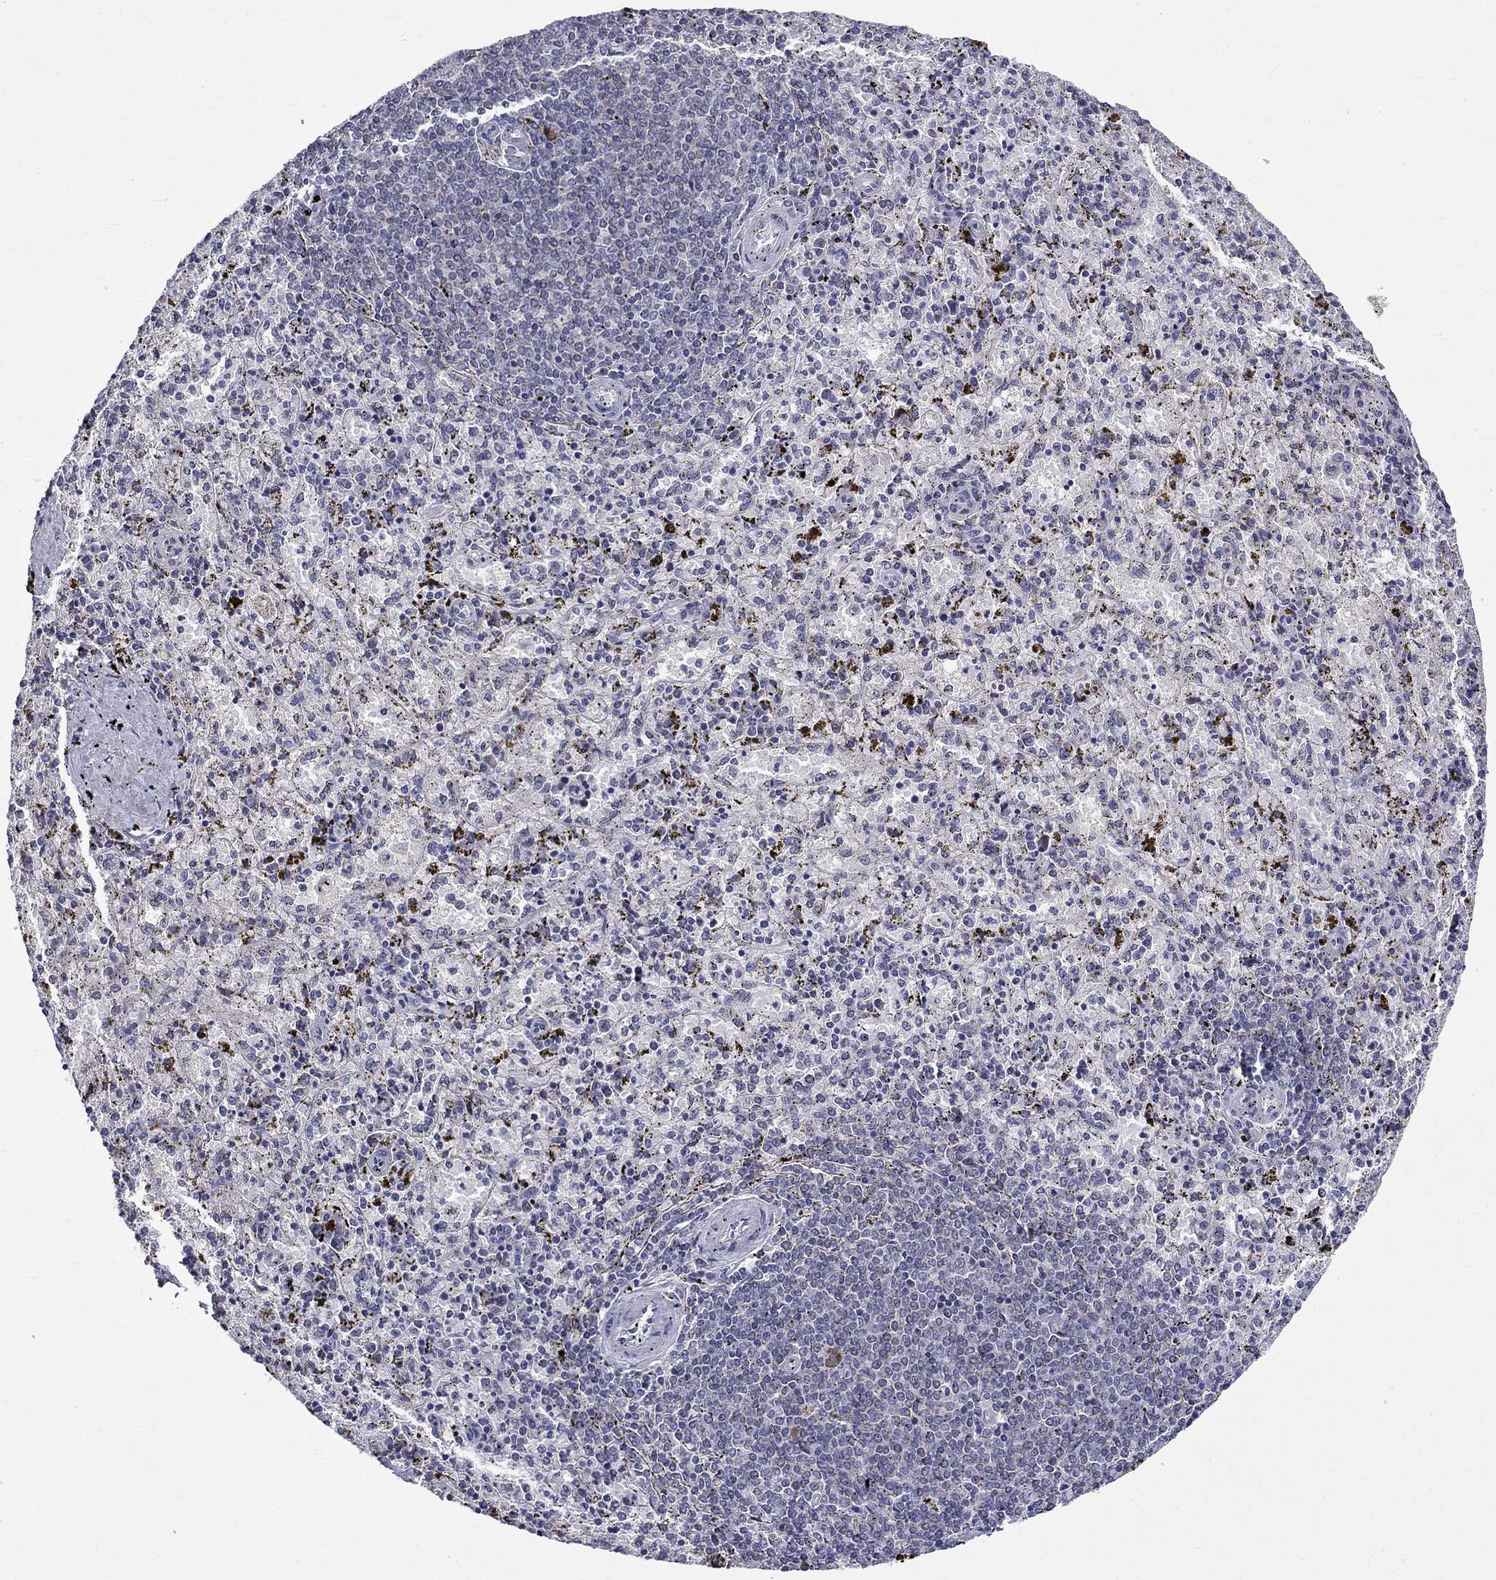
{"staining": {"intensity": "negative", "quantity": "none", "location": "none"}, "tissue": "spleen", "cell_type": "Cells in red pulp", "image_type": "normal", "snomed": [{"axis": "morphology", "description": "Normal tissue, NOS"}, {"axis": "topography", "description": "Spleen"}], "caption": "Immunohistochemistry image of benign spleen: spleen stained with DAB (3,3'-diaminobenzidine) exhibits no significant protein expression in cells in red pulp.", "gene": "SLC4A10", "patient": {"sex": "female", "age": 50}}